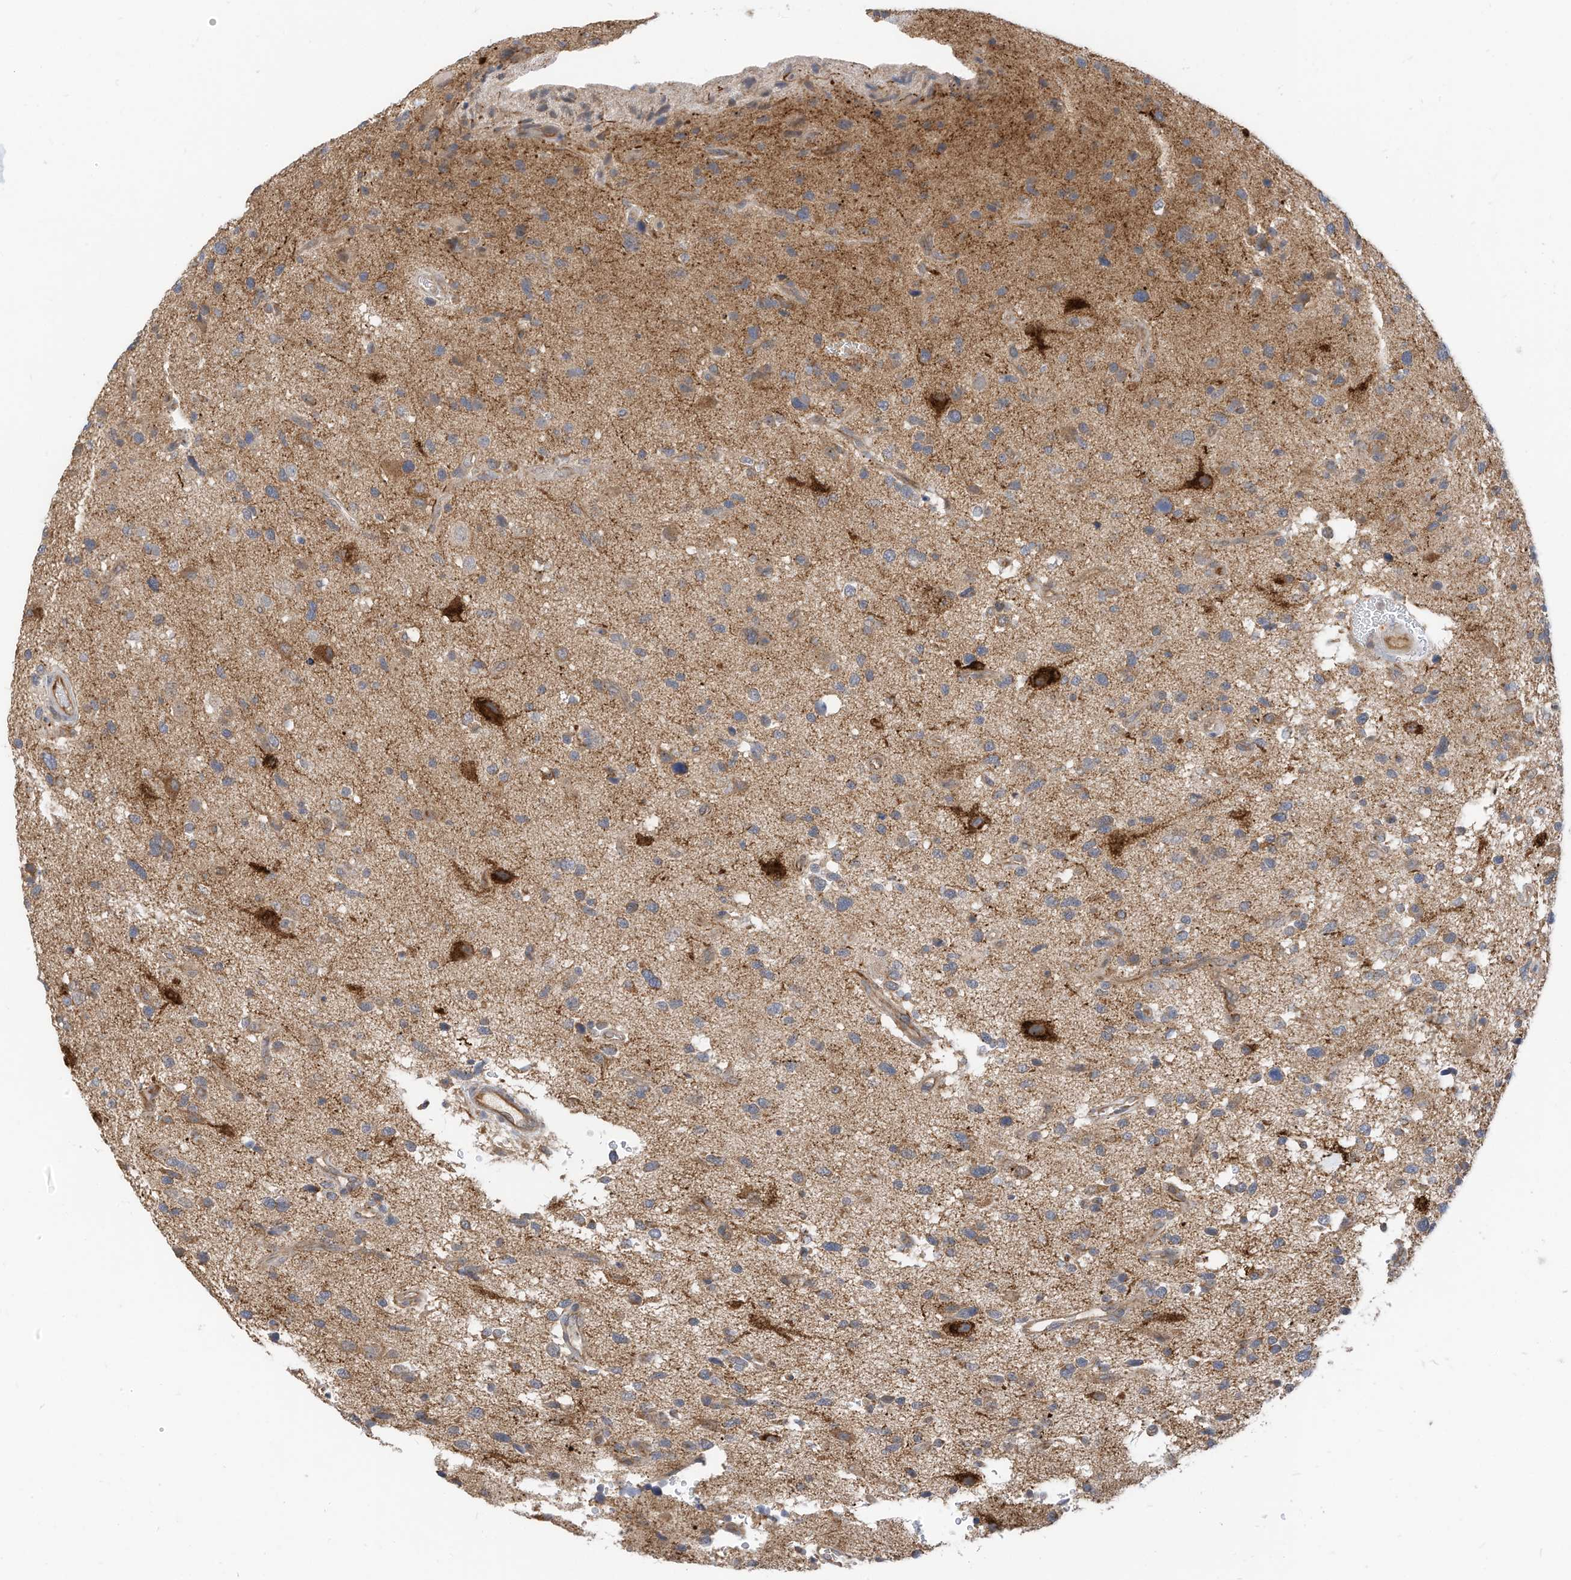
{"staining": {"intensity": "negative", "quantity": "none", "location": "none"}, "tissue": "glioma", "cell_type": "Tumor cells", "image_type": "cancer", "snomed": [{"axis": "morphology", "description": "Glioma, malignant, High grade"}, {"axis": "topography", "description": "Brain"}], "caption": "IHC of human glioma reveals no expression in tumor cells.", "gene": "METTL6", "patient": {"sex": "male", "age": 33}}